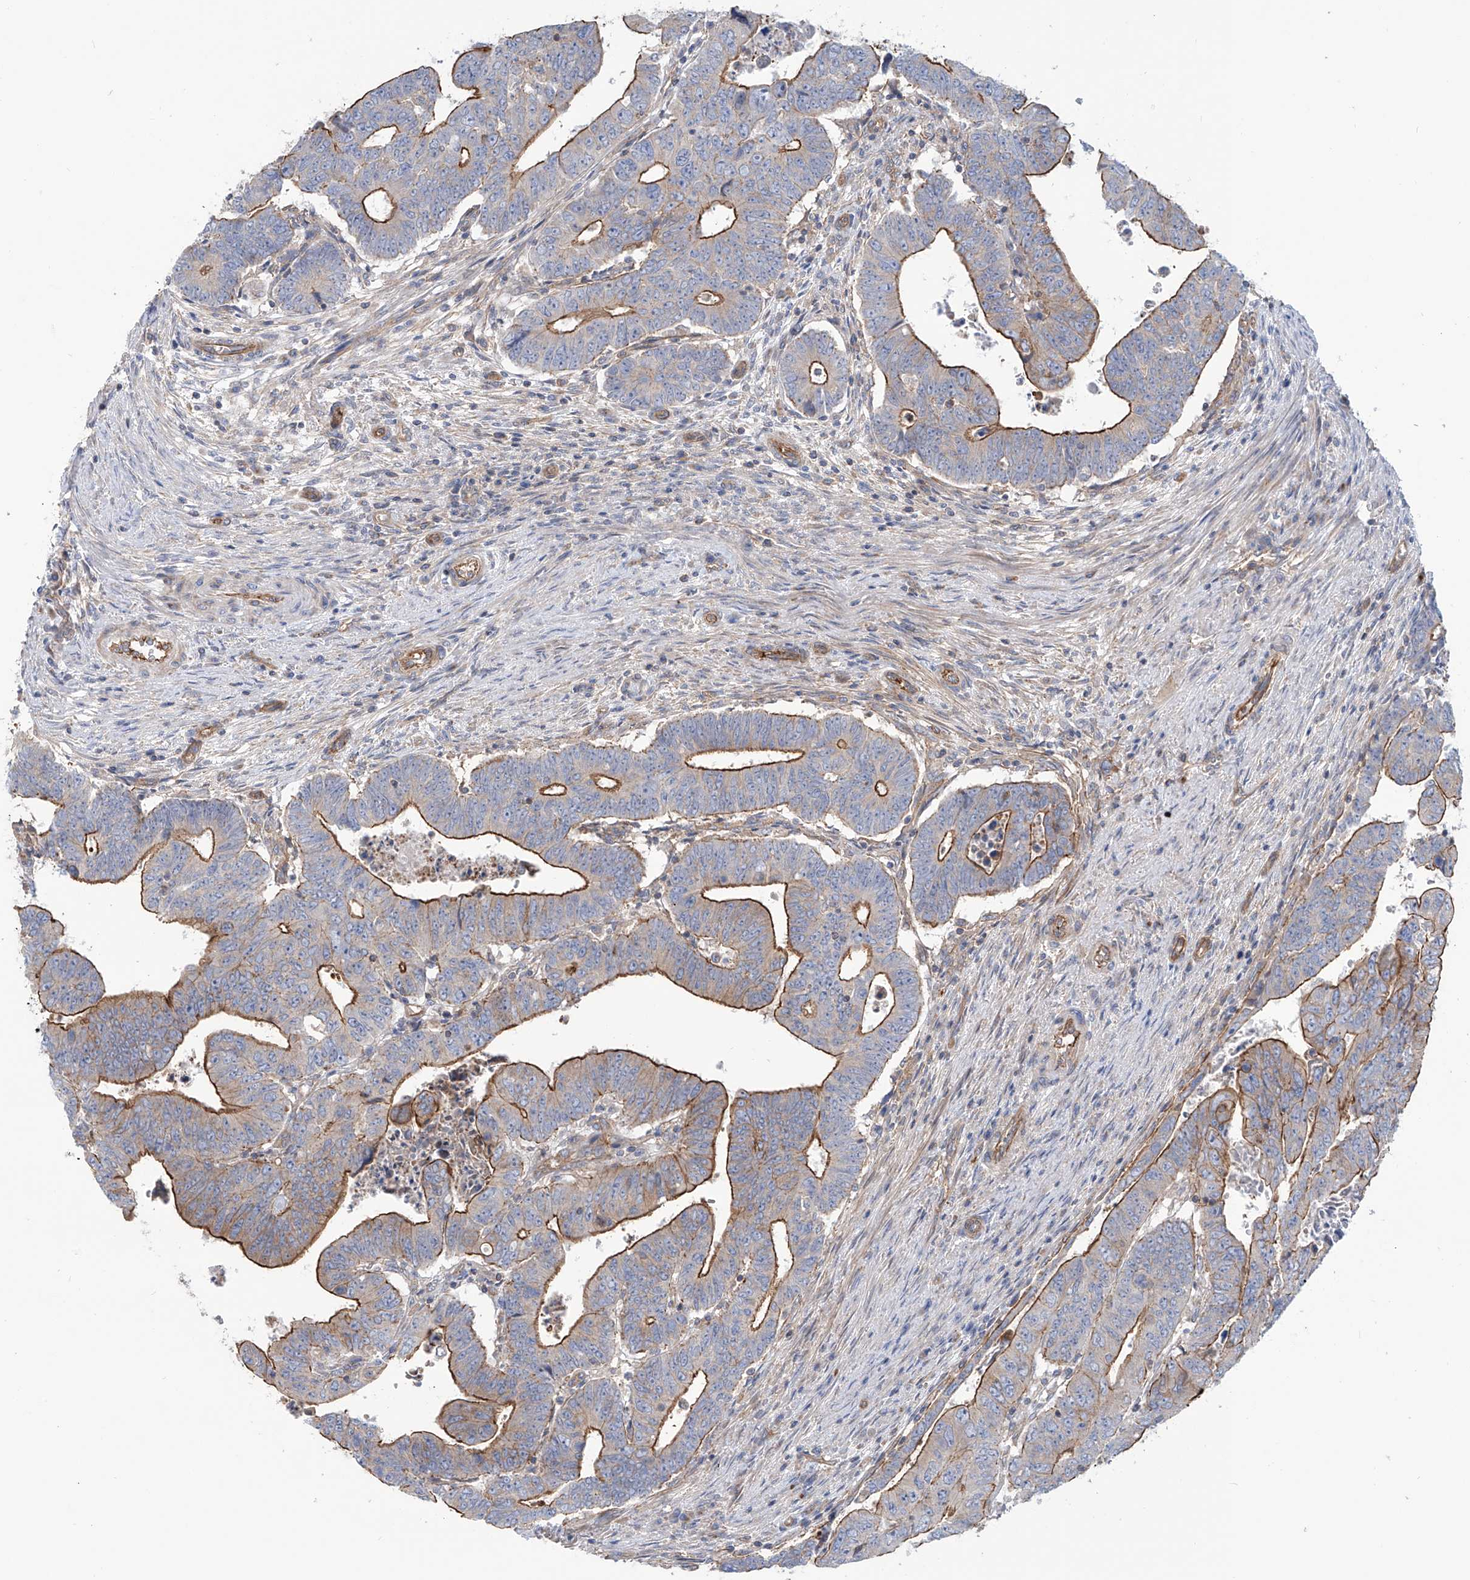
{"staining": {"intensity": "strong", "quantity": "25%-75%", "location": "cytoplasmic/membranous"}, "tissue": "colorectal cancer", "cell_type": "Tumor cells", "image_type": "cancer", "snomed": [{"axis": "morphology", "description": "Normal tissue, NOS"}, {"axis": "morphology", "description": "Adenocarcinoma, NOS"}, {"axis": "topography", "description": "Rectum"}], "caption": "Immunohistochemistry (DAB (3,3'-diaminobenzidine)) staining of colorectal cancer (adenocarcinoma) reveals strong cytoplasmic/membranous protein positivity in about 25%-75% of tumor cells. (IHC, brightfield microscopy, high magnification).", "gene": "TMEM209", "patient": {"sex": "female", "age": 65}}